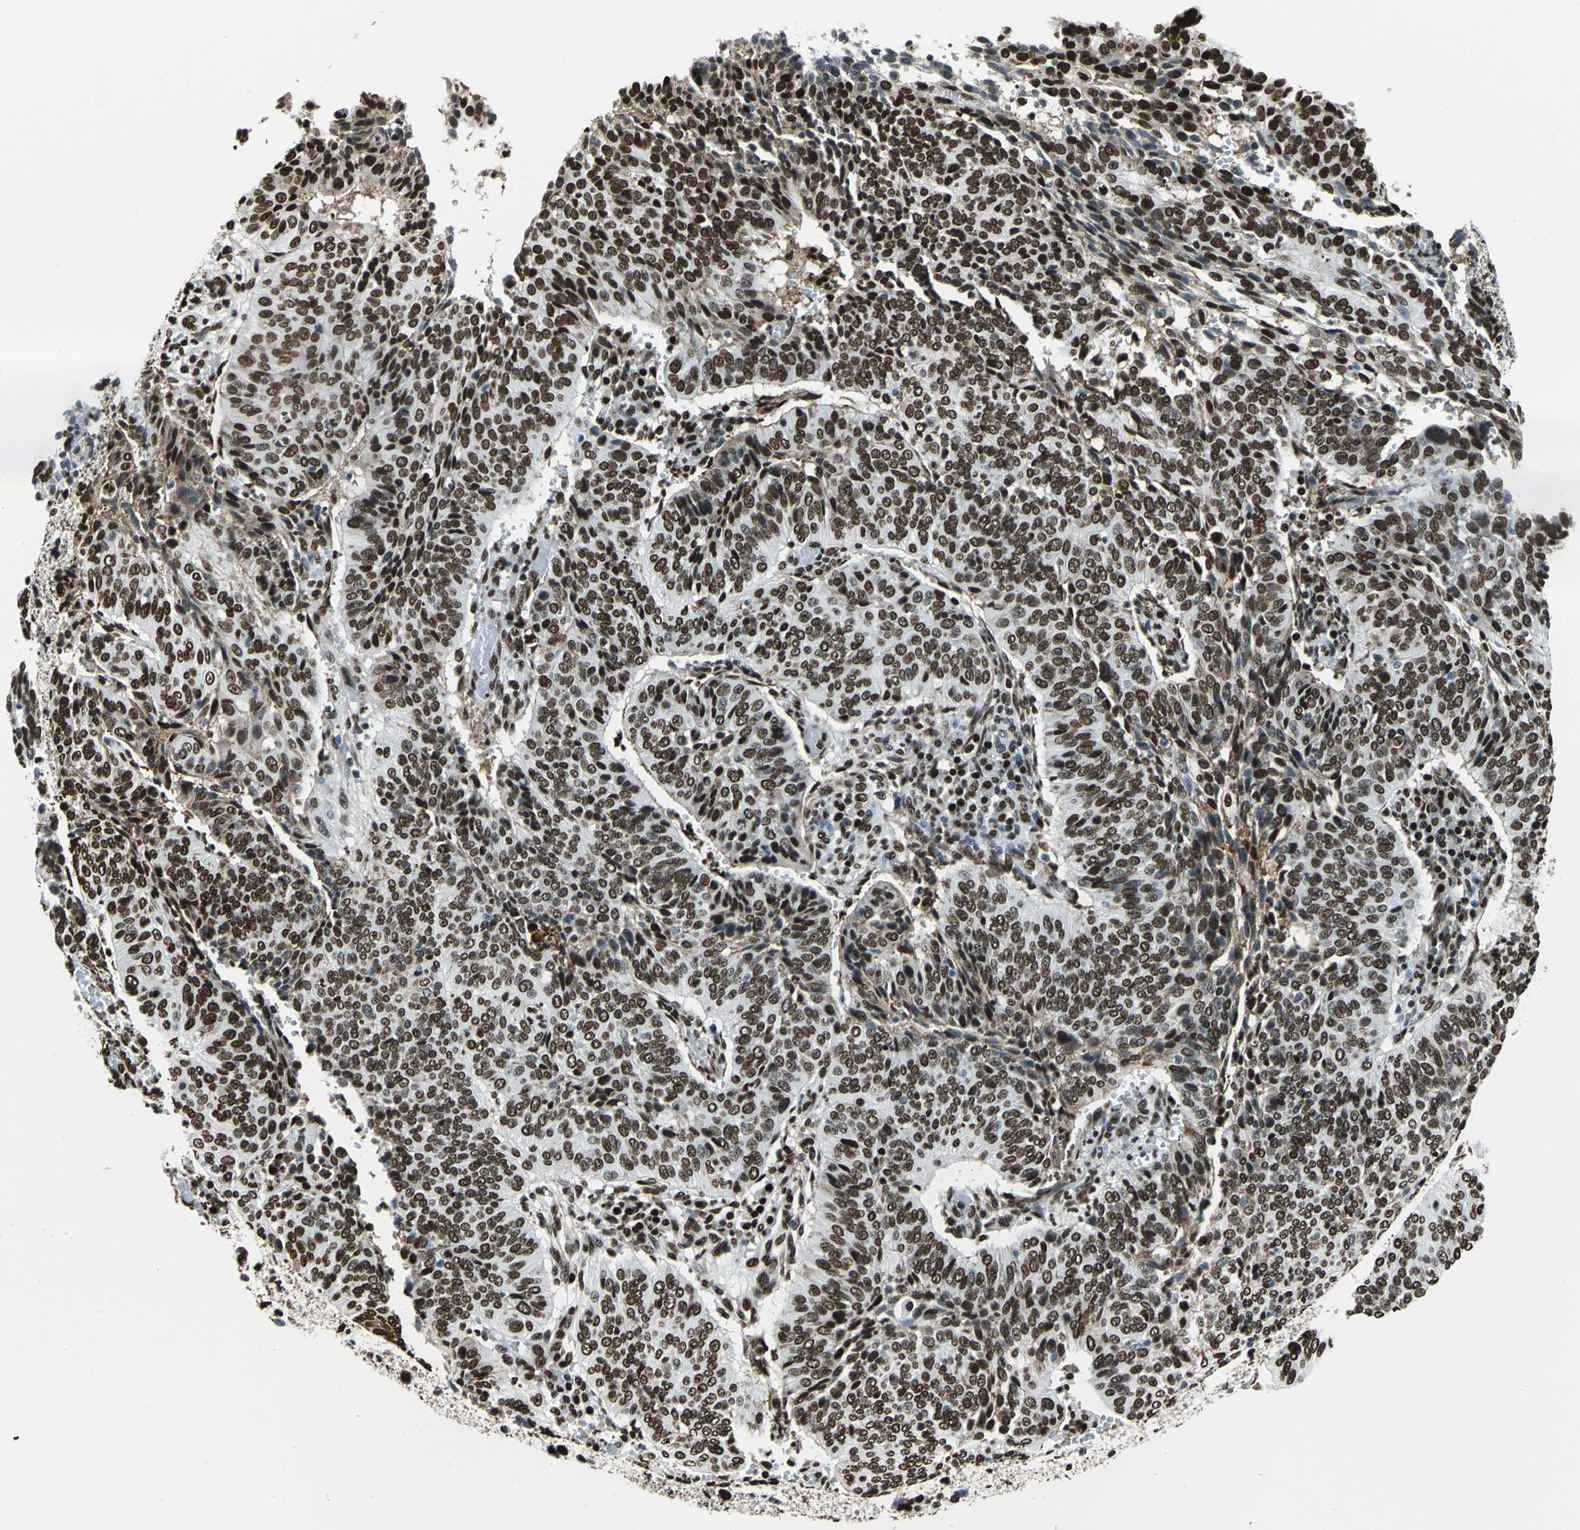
{"staining": {"intensity": "moderate", "quantity": ">75%", "location": "nuclear"}, "tissue": "cervical cancer", "cell_type": "Tumor cells", "image_type": "cancer", "snomed": [{"axis": "morphology", "description": "Squamous cell carcinoma, NOS"}, {"axis": "topography", "description": "Cervix"}], "caption": "Immunohistochemistry (IHC) photomicrograph of human cervical cancer stained for a protein (brown), which exhibits medium levels of moderate nuclear expression in approximately >75% of tumor cells.", "gene": "APEX1", "patient": {"sex": "female", "age": 39}}